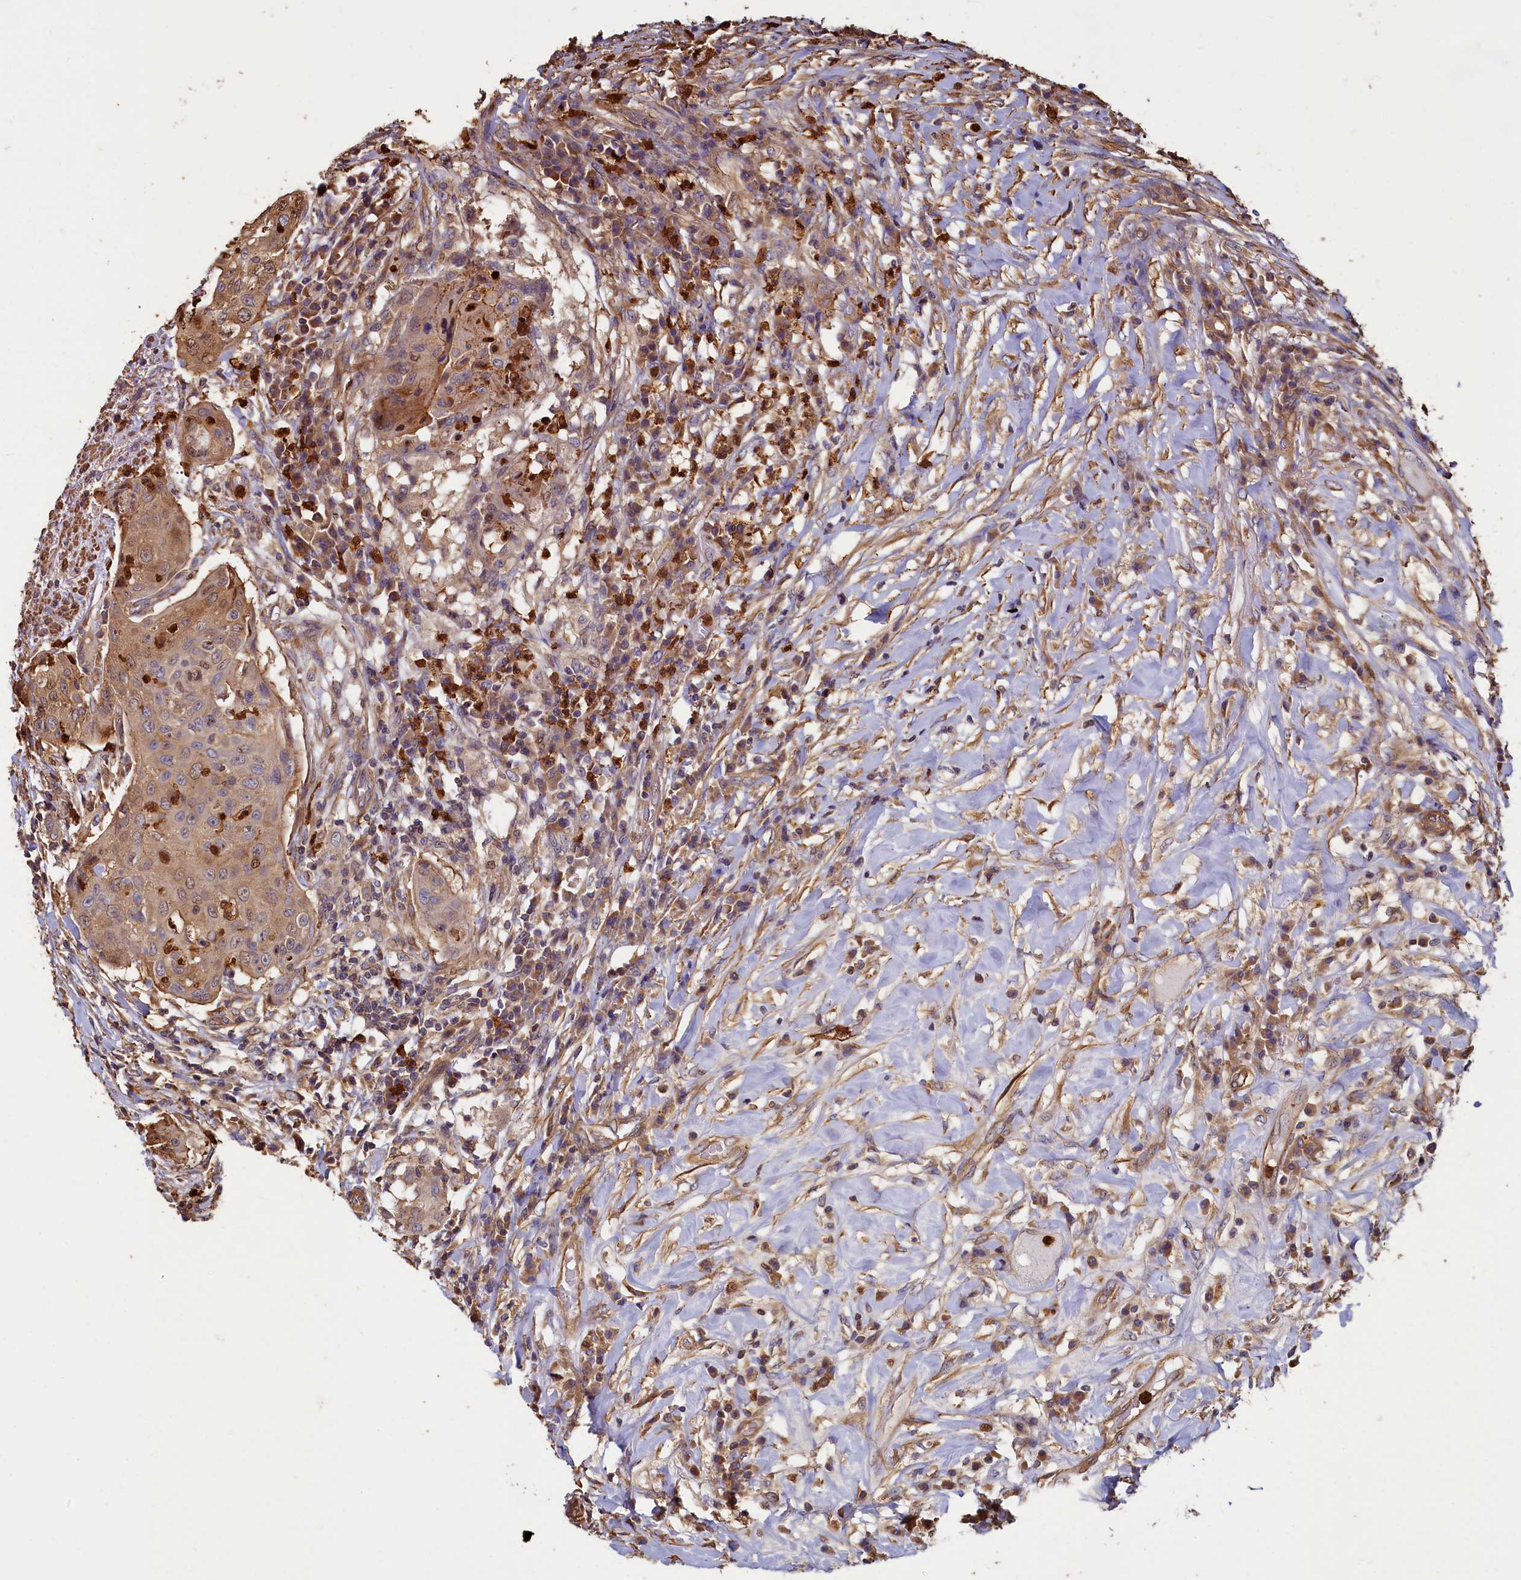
{"staining": {"intensity": "moderate", "quantity": ">75%", "location": "cytoplasmic/membranous,nuclear"}, "tissue": "urothelial cancer", "cell_type": "Tumor cells", "image_type": "cancer", "snomed": [{"axis": "morphology", "description": "Urothelial carcinoma, High grade"}, {"axis": "topography", "description": "Urinary bladder"}], "caption": "Immunohistochemistry (IHC) (DAB (3,3'-diaminobenzidine)) staining of high-grade urothelial carcinoma displays moderate cytoplasmic/membranous and nuclear protein staining in approximately >75% of tumor cells. (Stains: DAB (3,3'-diaminobenzidine) in brown, nuclei in blue, Microscopy: brightfield microscopy at high magnification).", "gene": "CCDC102B", "patient": {"sex": "female", "age": 63}}